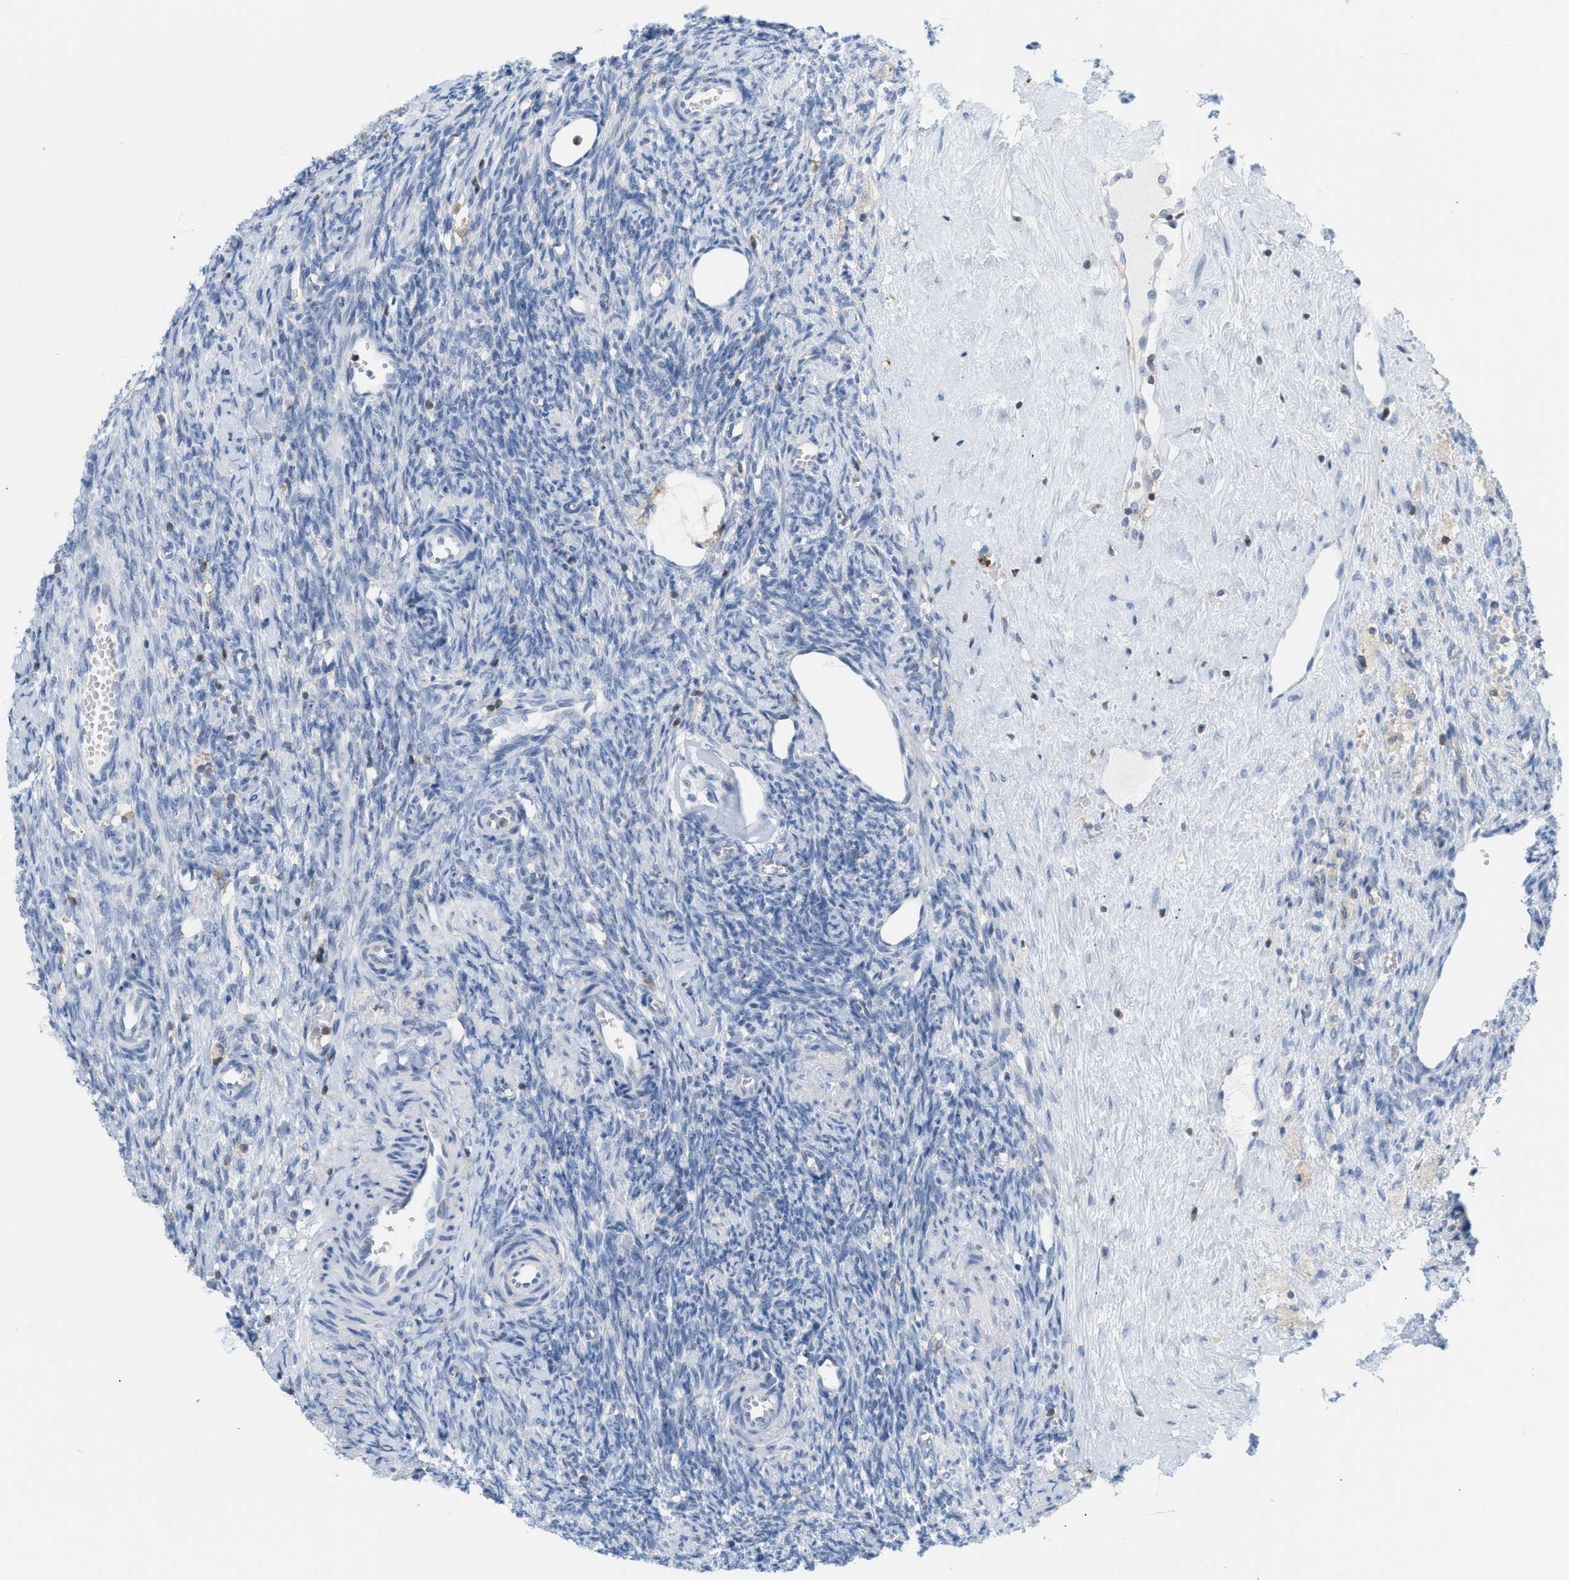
{"staining": {"intensity": "negative", "quantity": "none", "location": "none"}, "tissue": "ovary", "cell_type": "Follicle cells", "image_type": "normal", "snomed": [{"axis": "morphology", "description": "Normal tissue, NOS"}, {"axis": "topography", "description": "Ovary"}], "caption": "The photomicrograph exhibits no significant expression in follicle cells of ovary.", "gene": "IL16", "patient": {"sex": "female", "age": 41}}